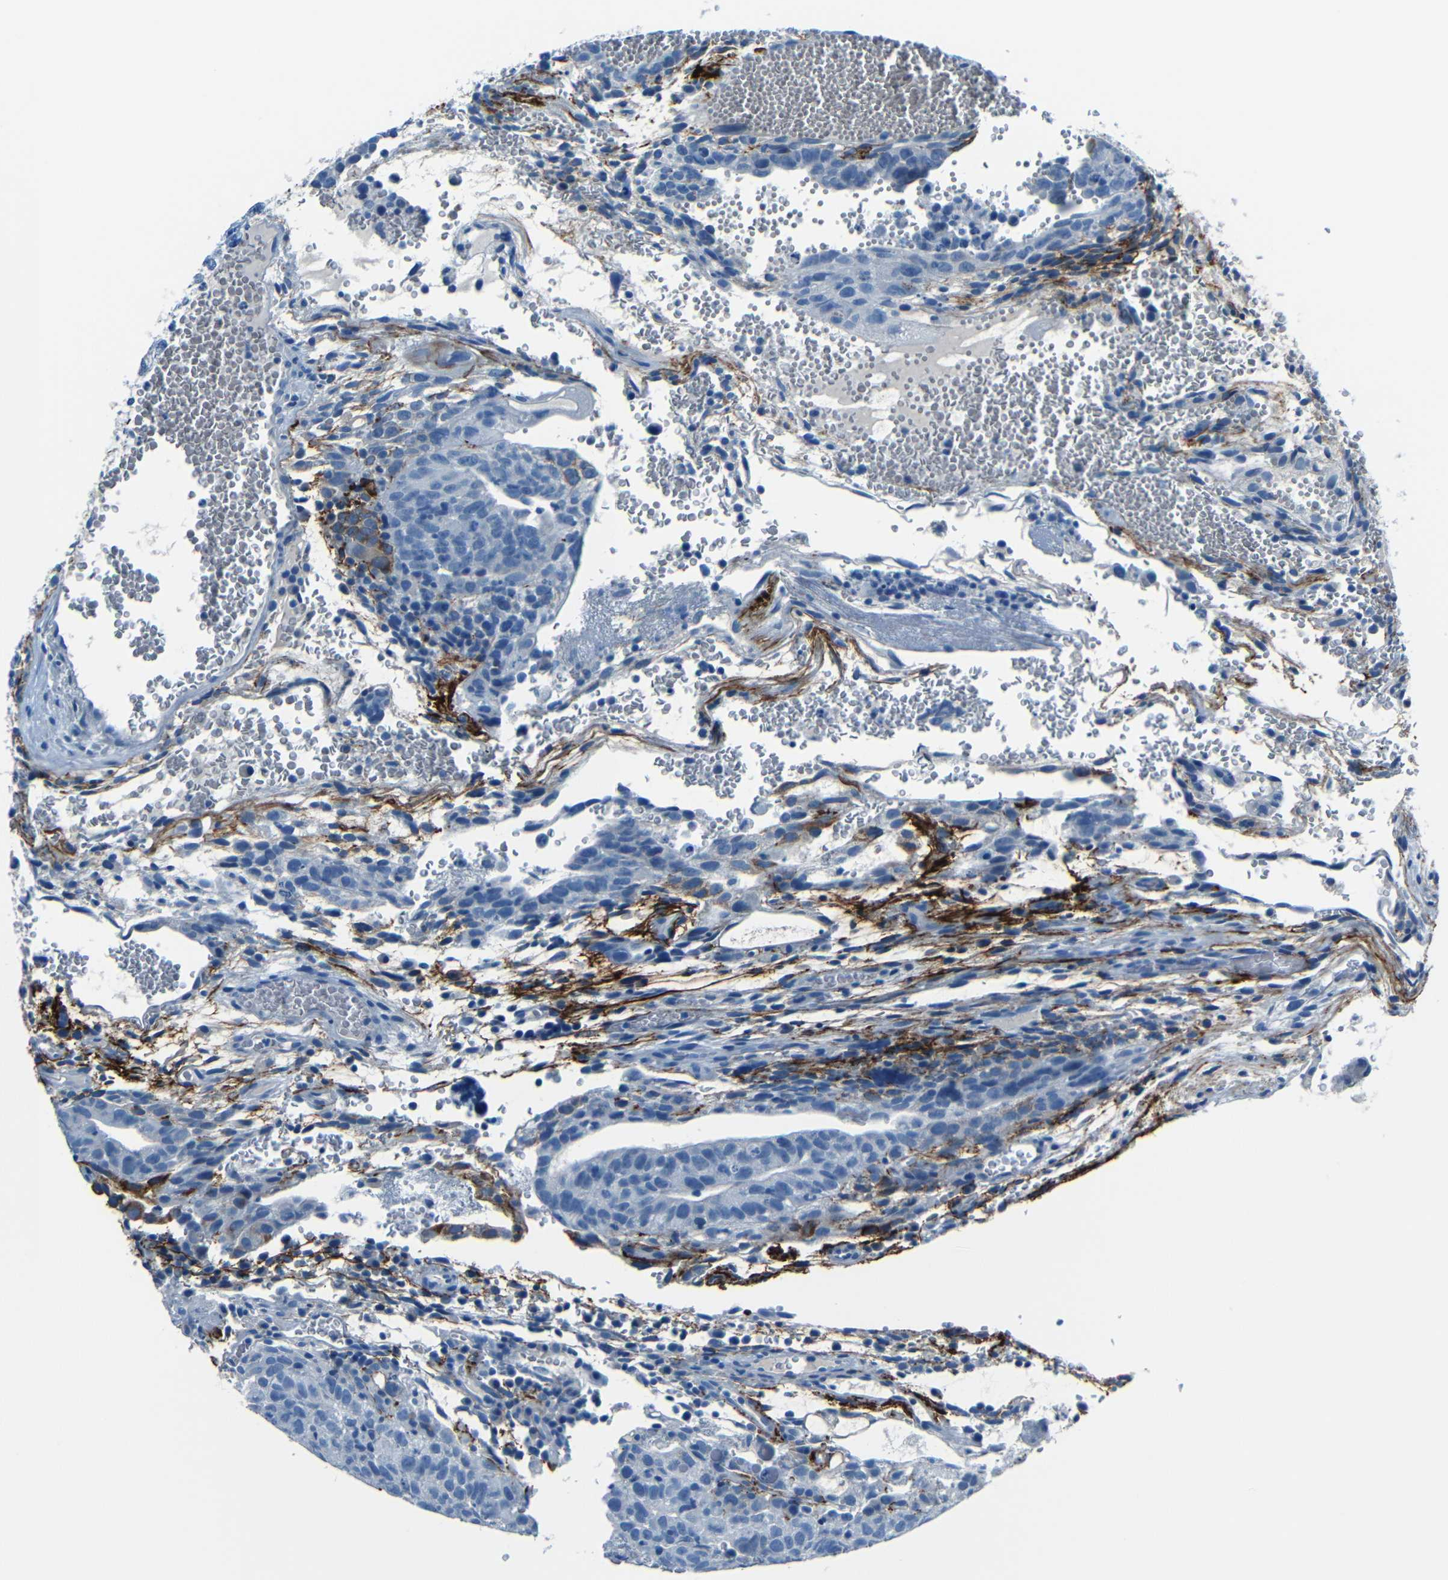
{"staining": {"intensity": "negative", "quantity": "none", "location": "none"}, "tissue": "testis cancer", "cell_type": "Tumor cells", "image_type": "cancer", "snomed": [{"axis": "morphology", "description": "Seminoma, NOS"}, {"axis": "morphology", "description": "Carcinoma, Embryonal, NOS"}, {"axis": "topography", "description": "Testis"}], "caption": "This is a photomicrograph of IHC staining of testis cancer, which shows no staining in tumor cells.", "gene": "FBN2", "patient": {"sex": "male", "age": 52}}